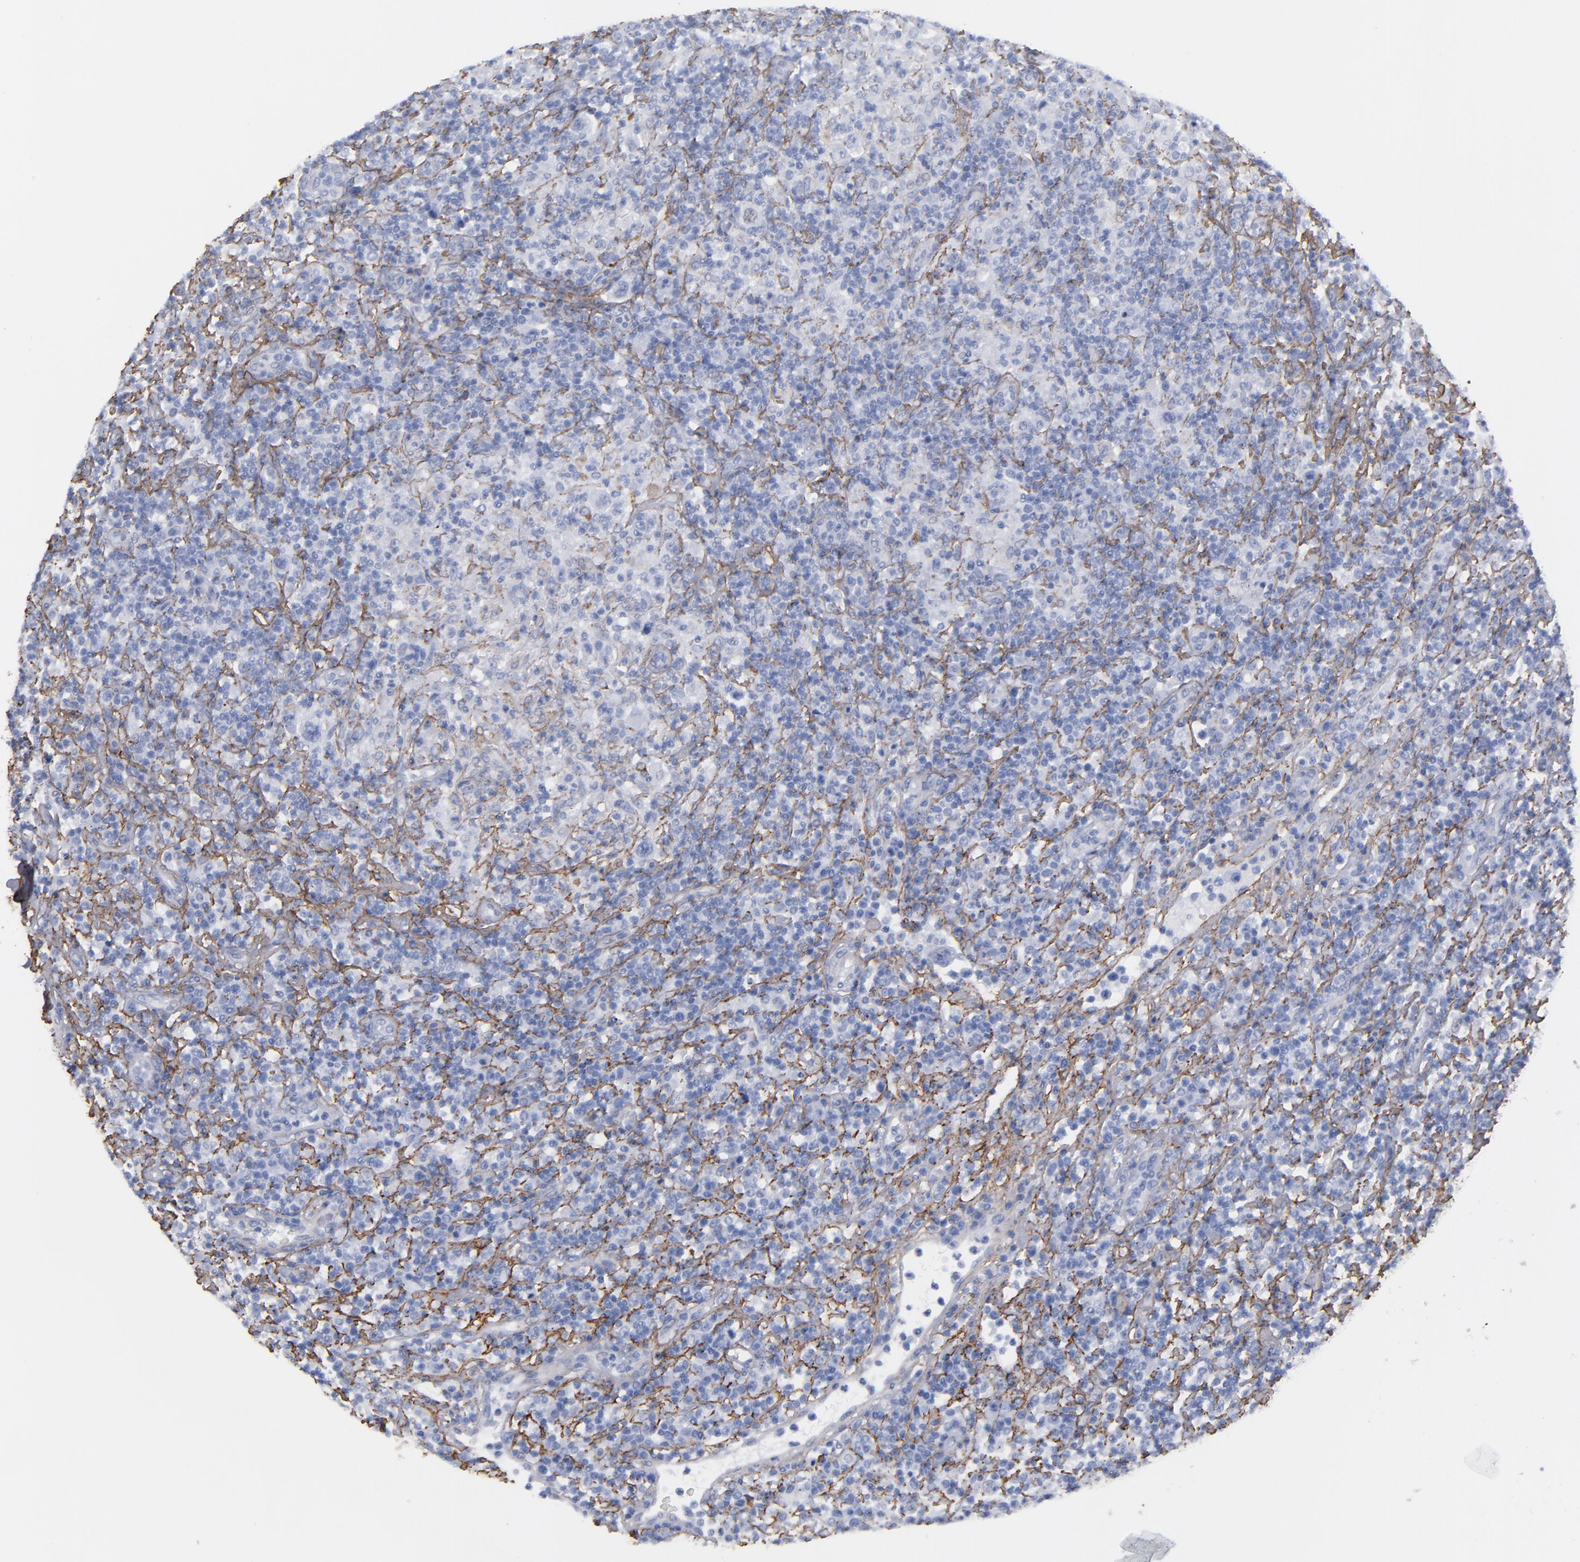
{"staining": {"intensity": "negative", "quantity": "none", "location": "none"}, "tissue": "lymphoma", "cell_type": "Tumor cells", "image_type": "cancer", "snomed": [{"axis": "morphology", "description": "Hodgkin's disease, NOS"}, {"axis": "topography", "description": "Lymph node"}], "caption": "This is an IHC histopathology image of human Hodgkin's disease. There is no positivity in tumor cells.", "gene": "EMILIN1", "patient": {"sex": "male", "age": 65}}